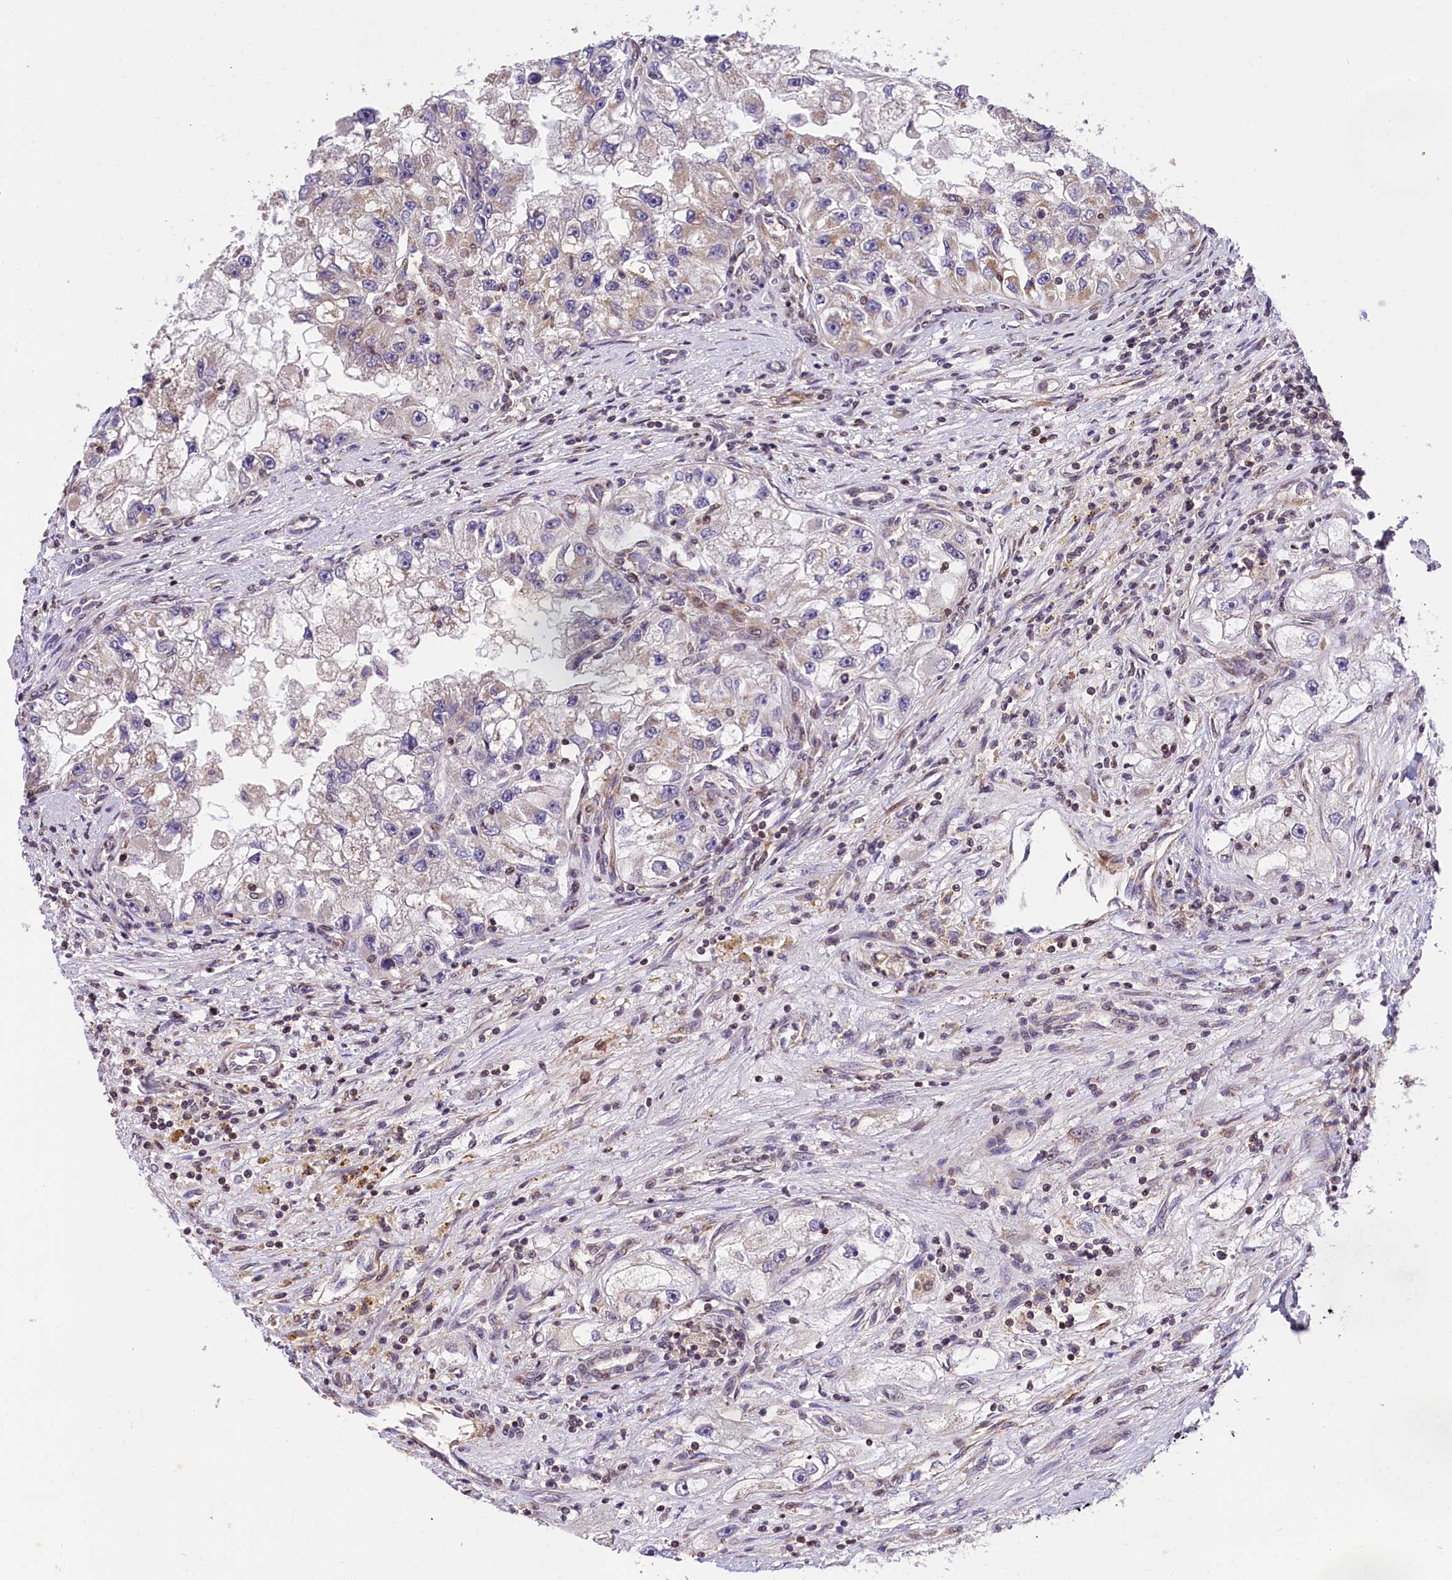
{"staining": {"intensity": "negative", "quantity": "none", "location": "none"}, "tissue": "renal cancer", "cell_type": "Tumor cells", "image_type": "cancer", "snomed": [{"axis": "morphology", "description": "Adenocarcinoma, NOS"}, {"axis": "topography", "description": "Kidney"}], "caption": "Immunohistochemistry of human adenocarcinoma (renal) demonstrates no staining in tumor cells.", "gene": "CHORDC1", "patient": {"sex": "male", "age": 63}}